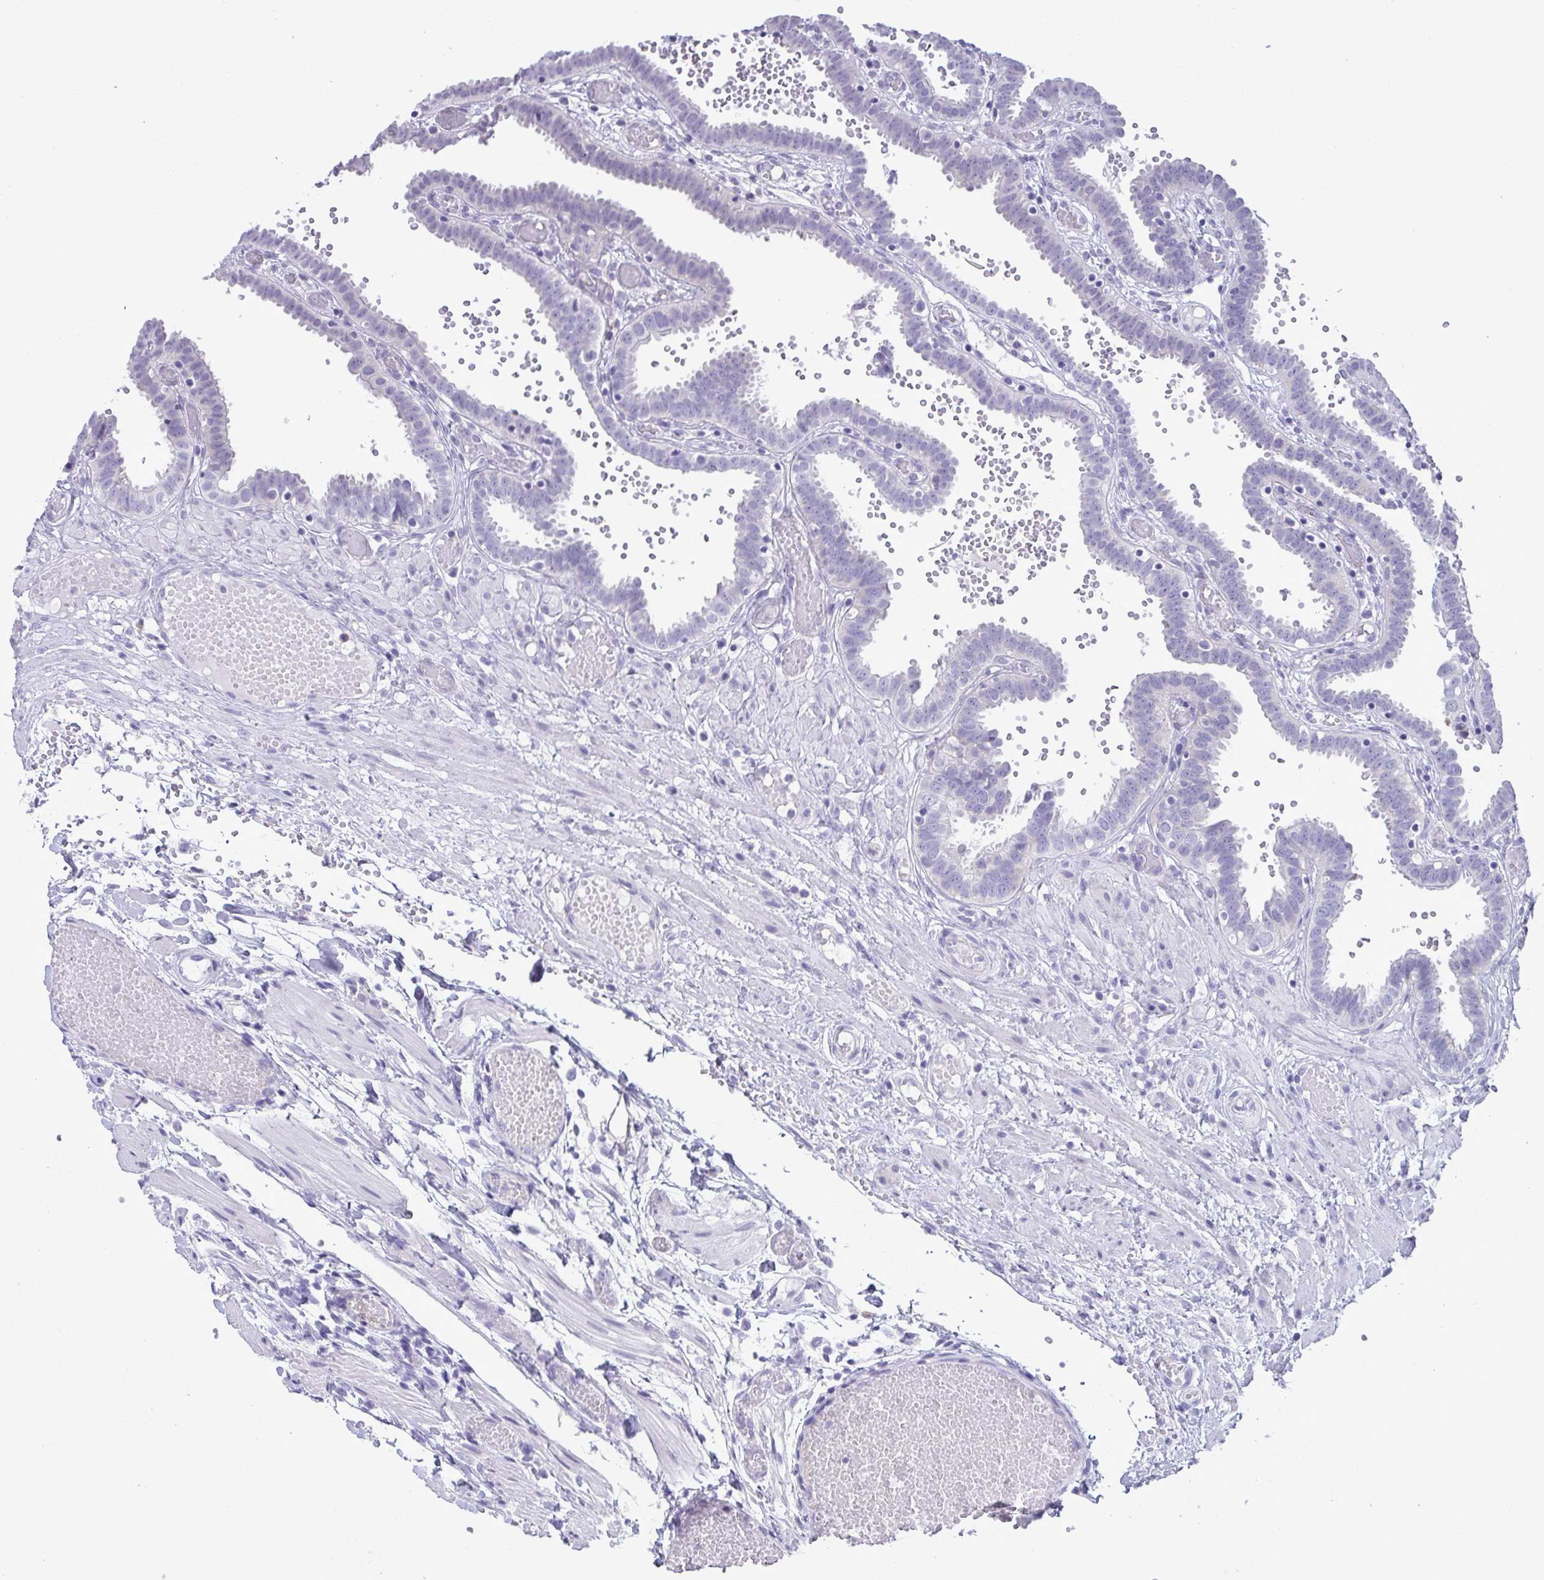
{"staining": {"intensity": "negative", "quantity": "none", "location": "none"}, "tissue": "fallopian tube", "cell_type": "Glandular cells", "image_type": "normal", "snomed": [{"axis": "morphology", "description": "Normal tissue, NOS"}, {"axis": "topography", "description": "Fallopian tube"}], "caption": "Immunohistochemistry (IHC) micrograph of unremarkable fallopian tube: human fallopian tube stained with DAB shows no significant protein expression in glandular cells.", "gene": "C4orf33", "patient": {"sex": "female", "age": 37}}